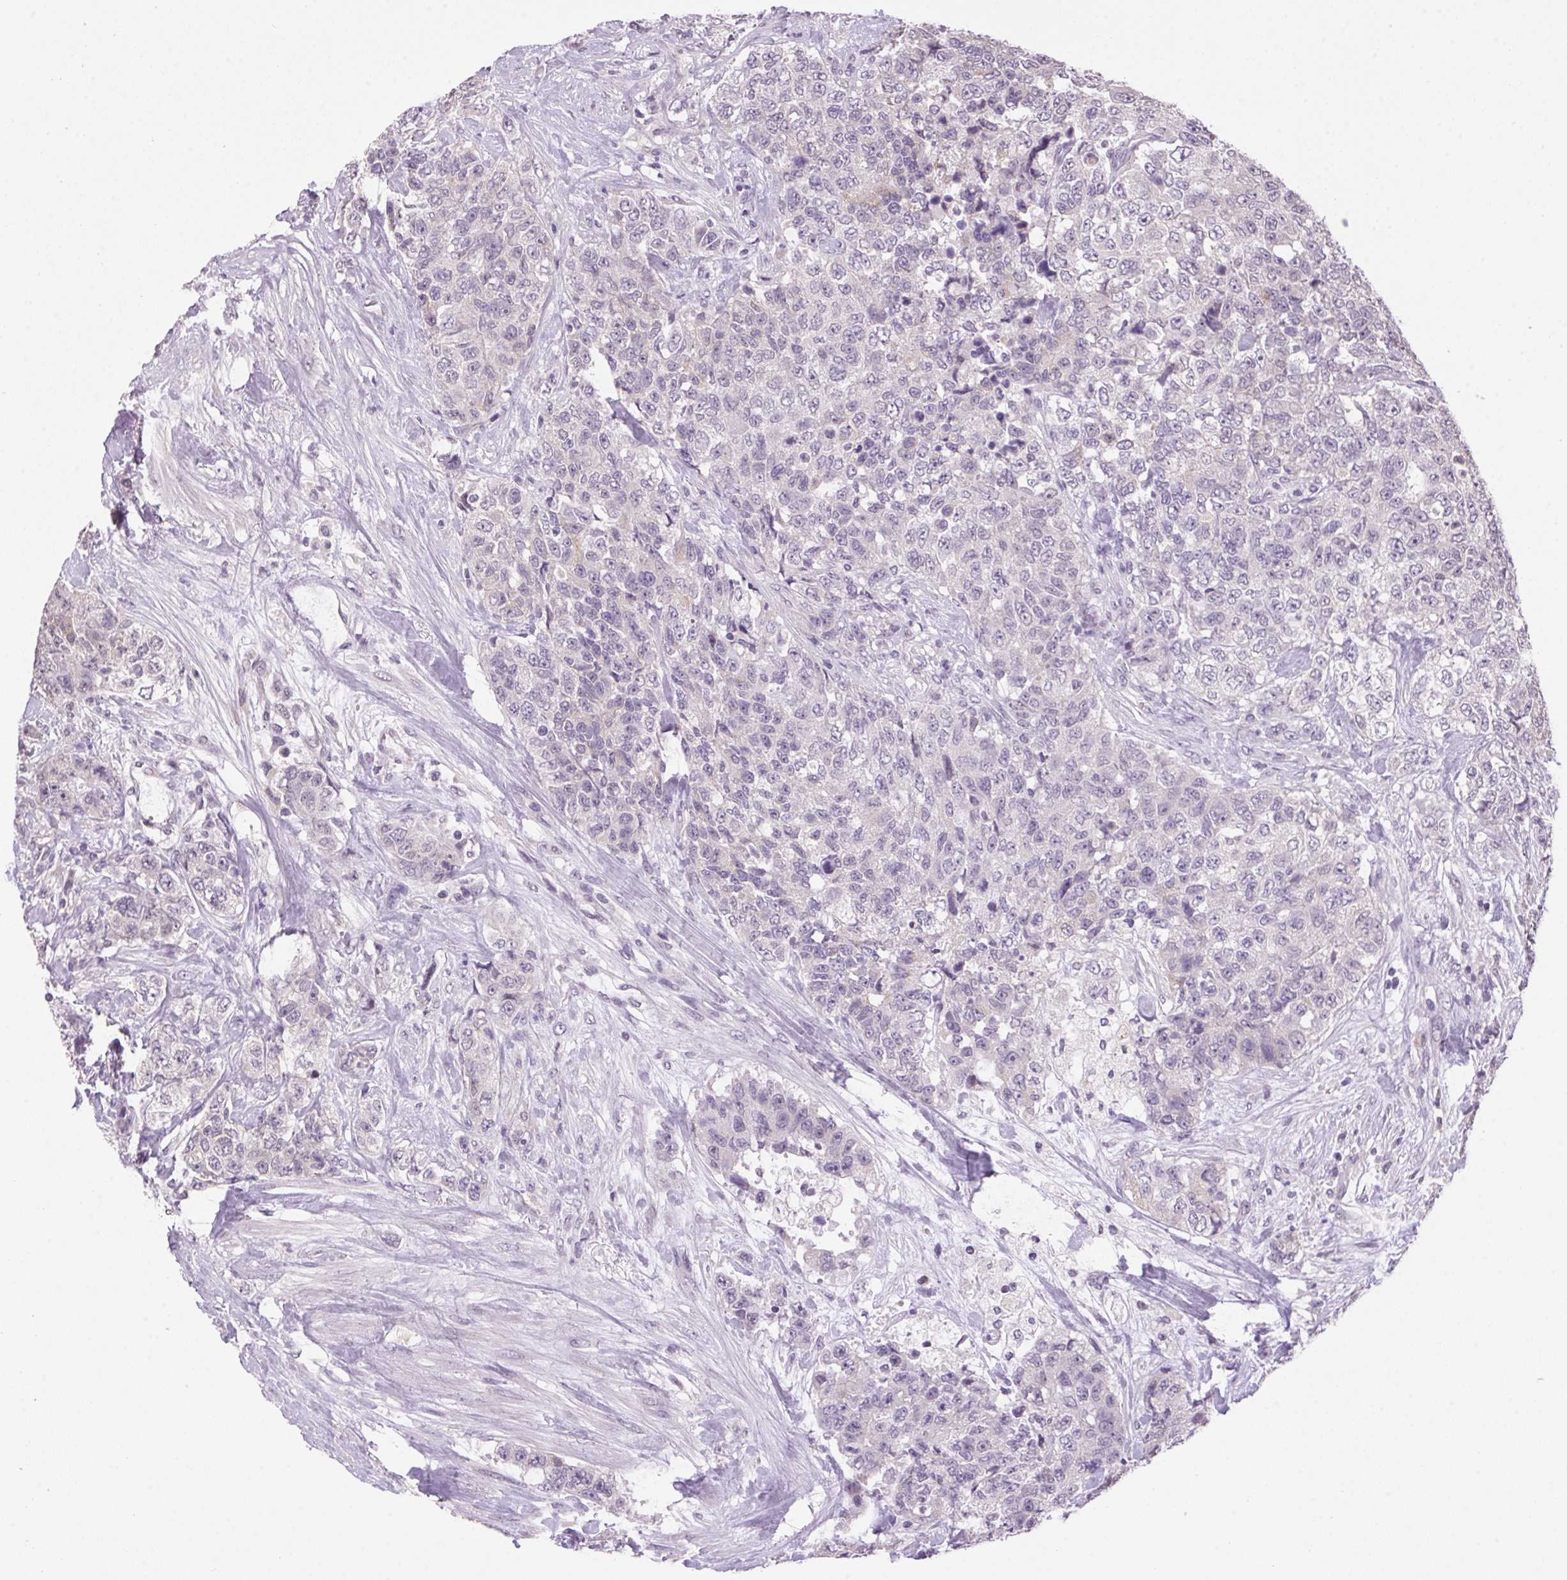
{"staining": {"intensity": "negative", "quantity": "none", "location": "none"}, "tissue": "urothelial cancer", "cell_type": "Tumor cells", "image_type": "cancer", "snomed": [{"axis": "morphology", "description": "Urothelial carcinoma, High grade"}, {"axis": "topography", "description": "Urinary bladder"}], "caption": "Immunohistochemistry (IHC) image of neoplastic tissue: human urothelial carcinoma (high-grade) stained with DAB (3,3'-diaminobenzidine) reveals no significant protein expression in tumor cells.", "gene": "VWA3B", "patient": {"sex": "female", "age": 78}}